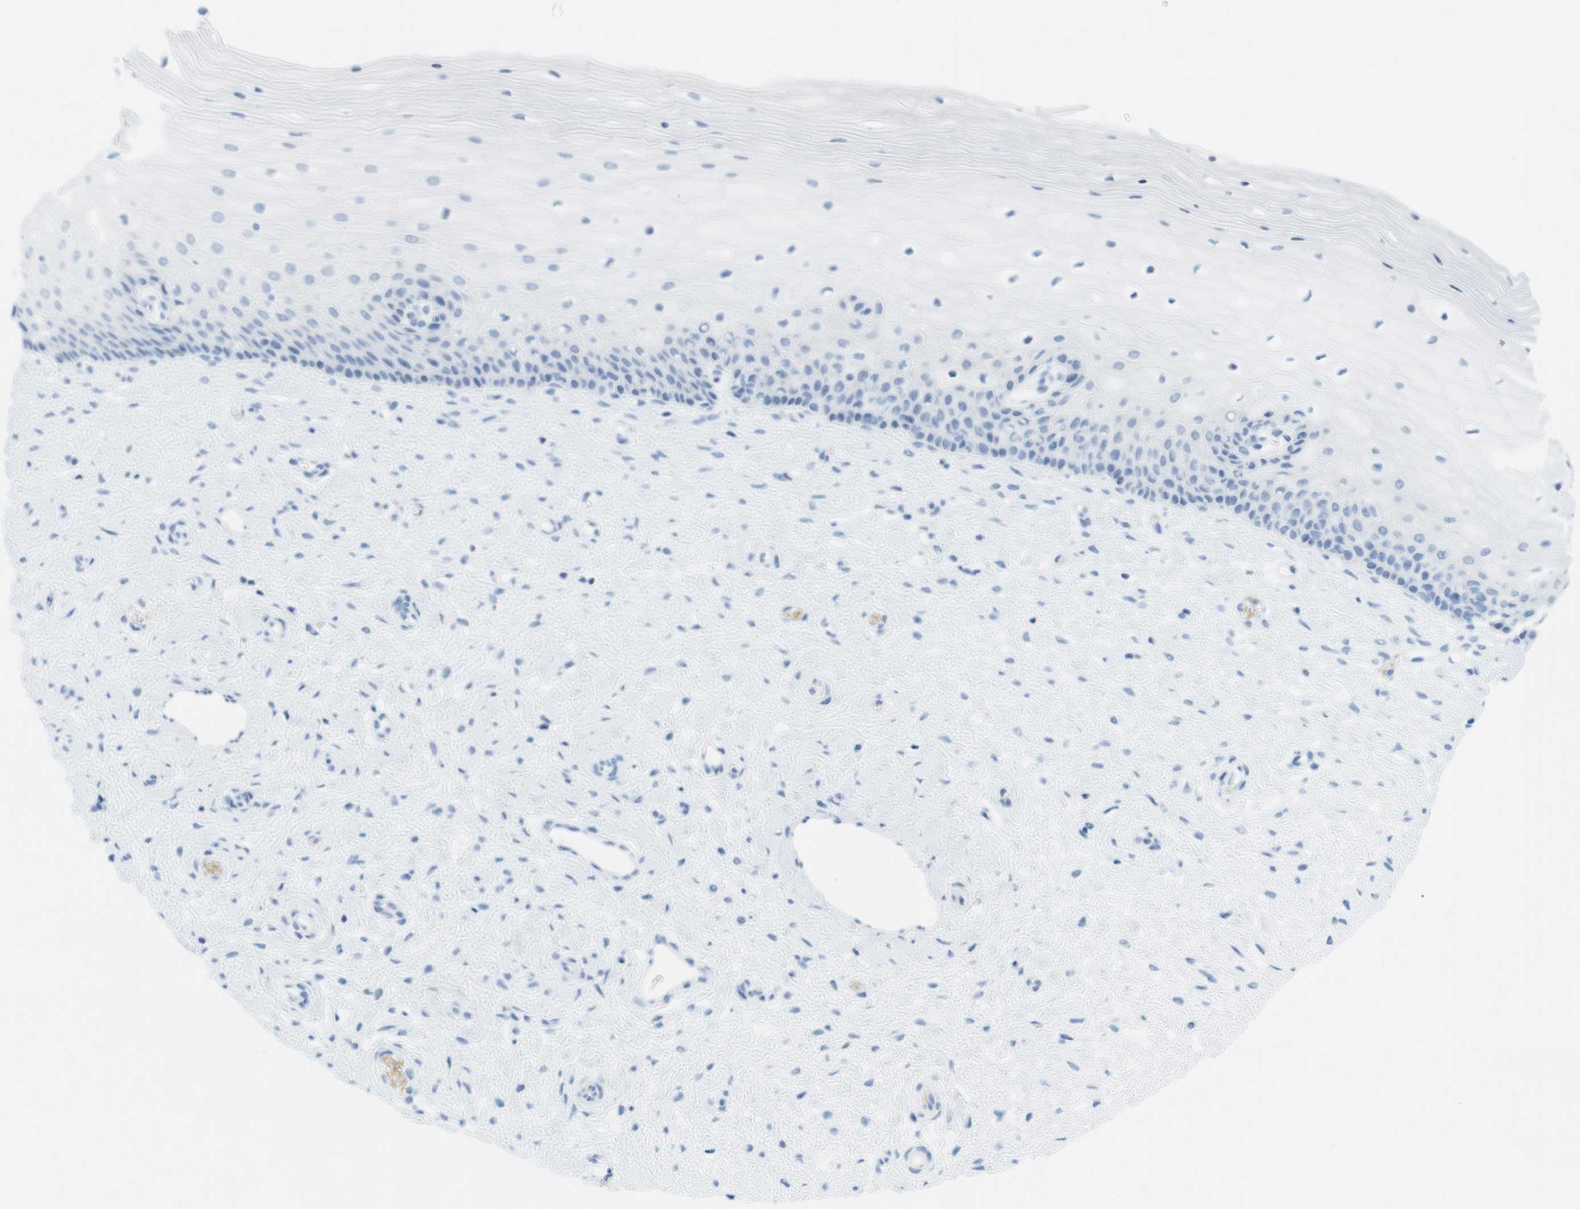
{"staining": {"intensity": "negative", "quantity": "none", "location": "none"}, "tissue": "cervix", "cell_type": "Squamous epithelial cells", "image_type": "normal", "snomed": [{"axis": "morphology", "description": "Normal tissue, NOS"}, {"axis": "topography", "description": "Cervix"}], "caption": "This is an immunohistochemistry (IHC) micrograph of unremarkable human cervix. There is no positivity in squamous epithelial cells.", "gene": "TNNT2", "patient": {"sex": "female", "age": 39}}